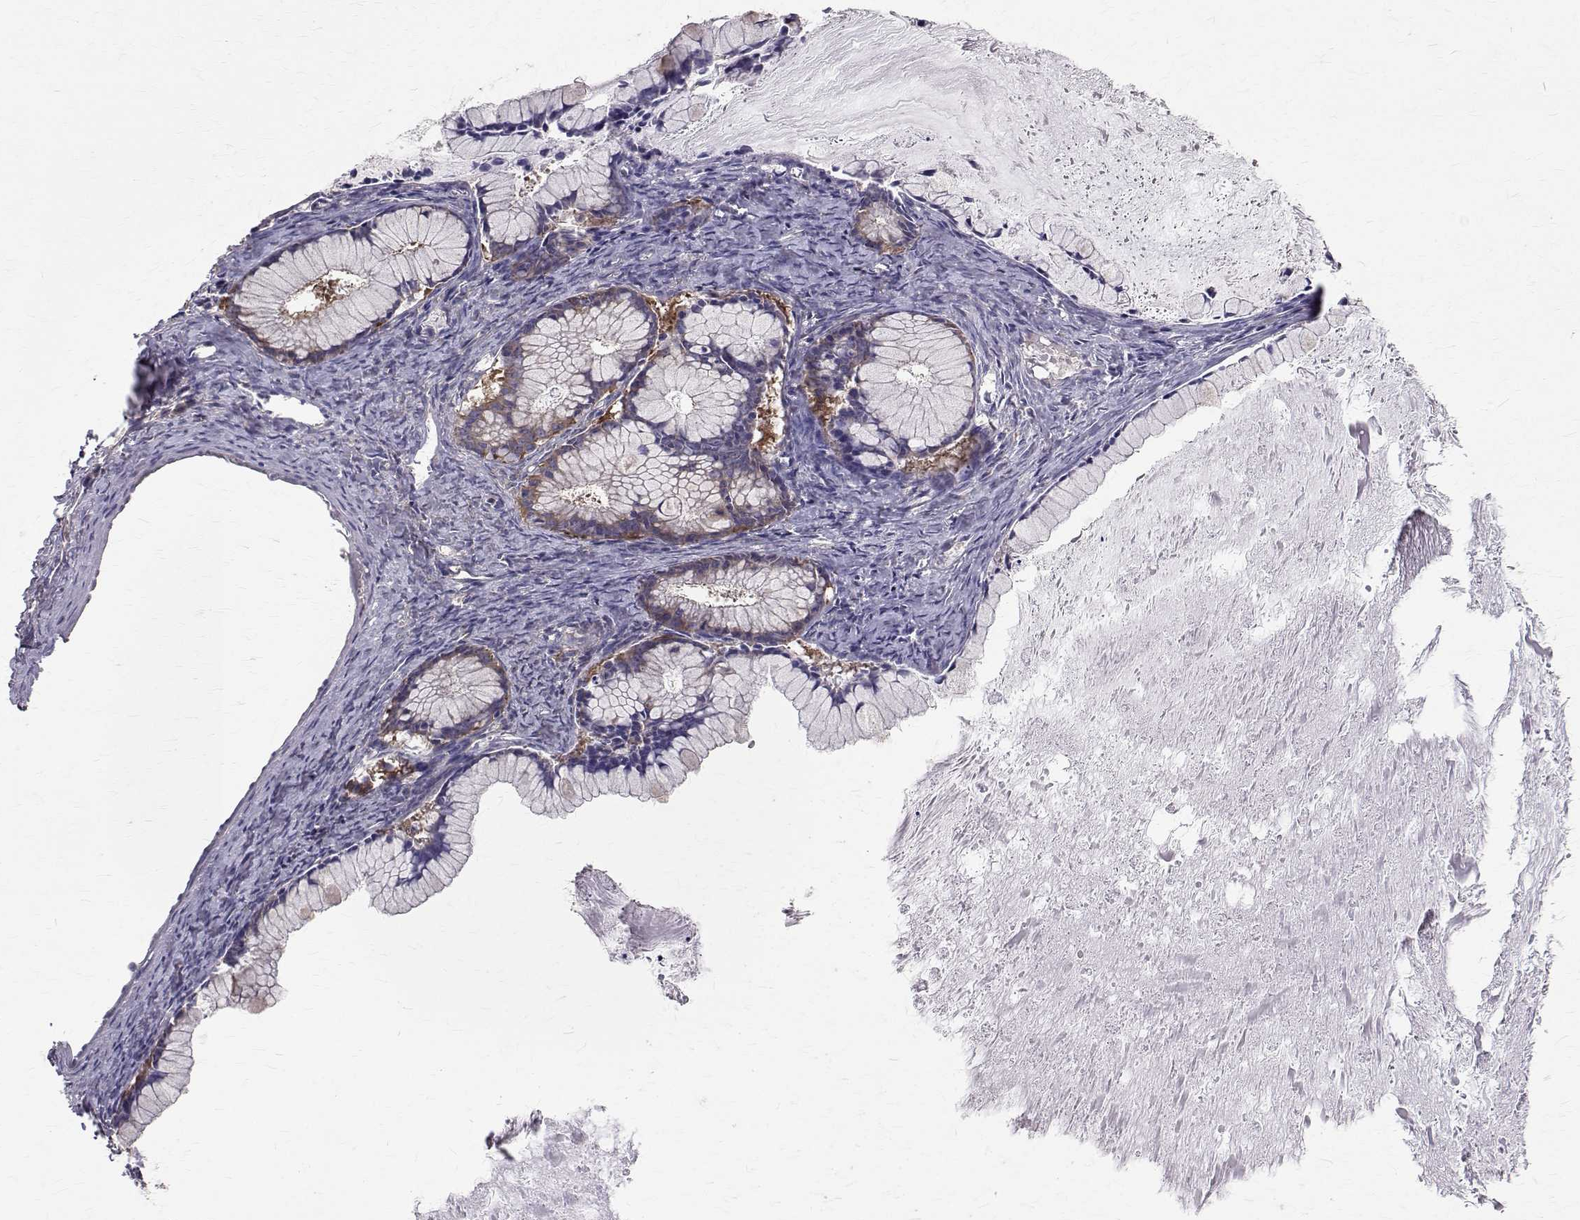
{"staining": {"intensity": "weak", "quantity": "<25%", "location": "cytoplasmic/membranous"}, "tissue": "ovarian cancer", "cell_type": "Tumor cells", "image_type": "cancer", "snomed": [{"axis": "morphology", "description": "Cystadenocarcinoma, mucinous, NOS"}, {"axis": "topography", "description": "Ovary"}], "caption": "DAB immunohistochemical staining of ovarian cancer (mucinous cystadenocarcinoma) shows no significant positivity in tumor cells. Nuclei are stained in blue.", "gene": "FARSB", "patient": {"sex": "female", "age": 41}}